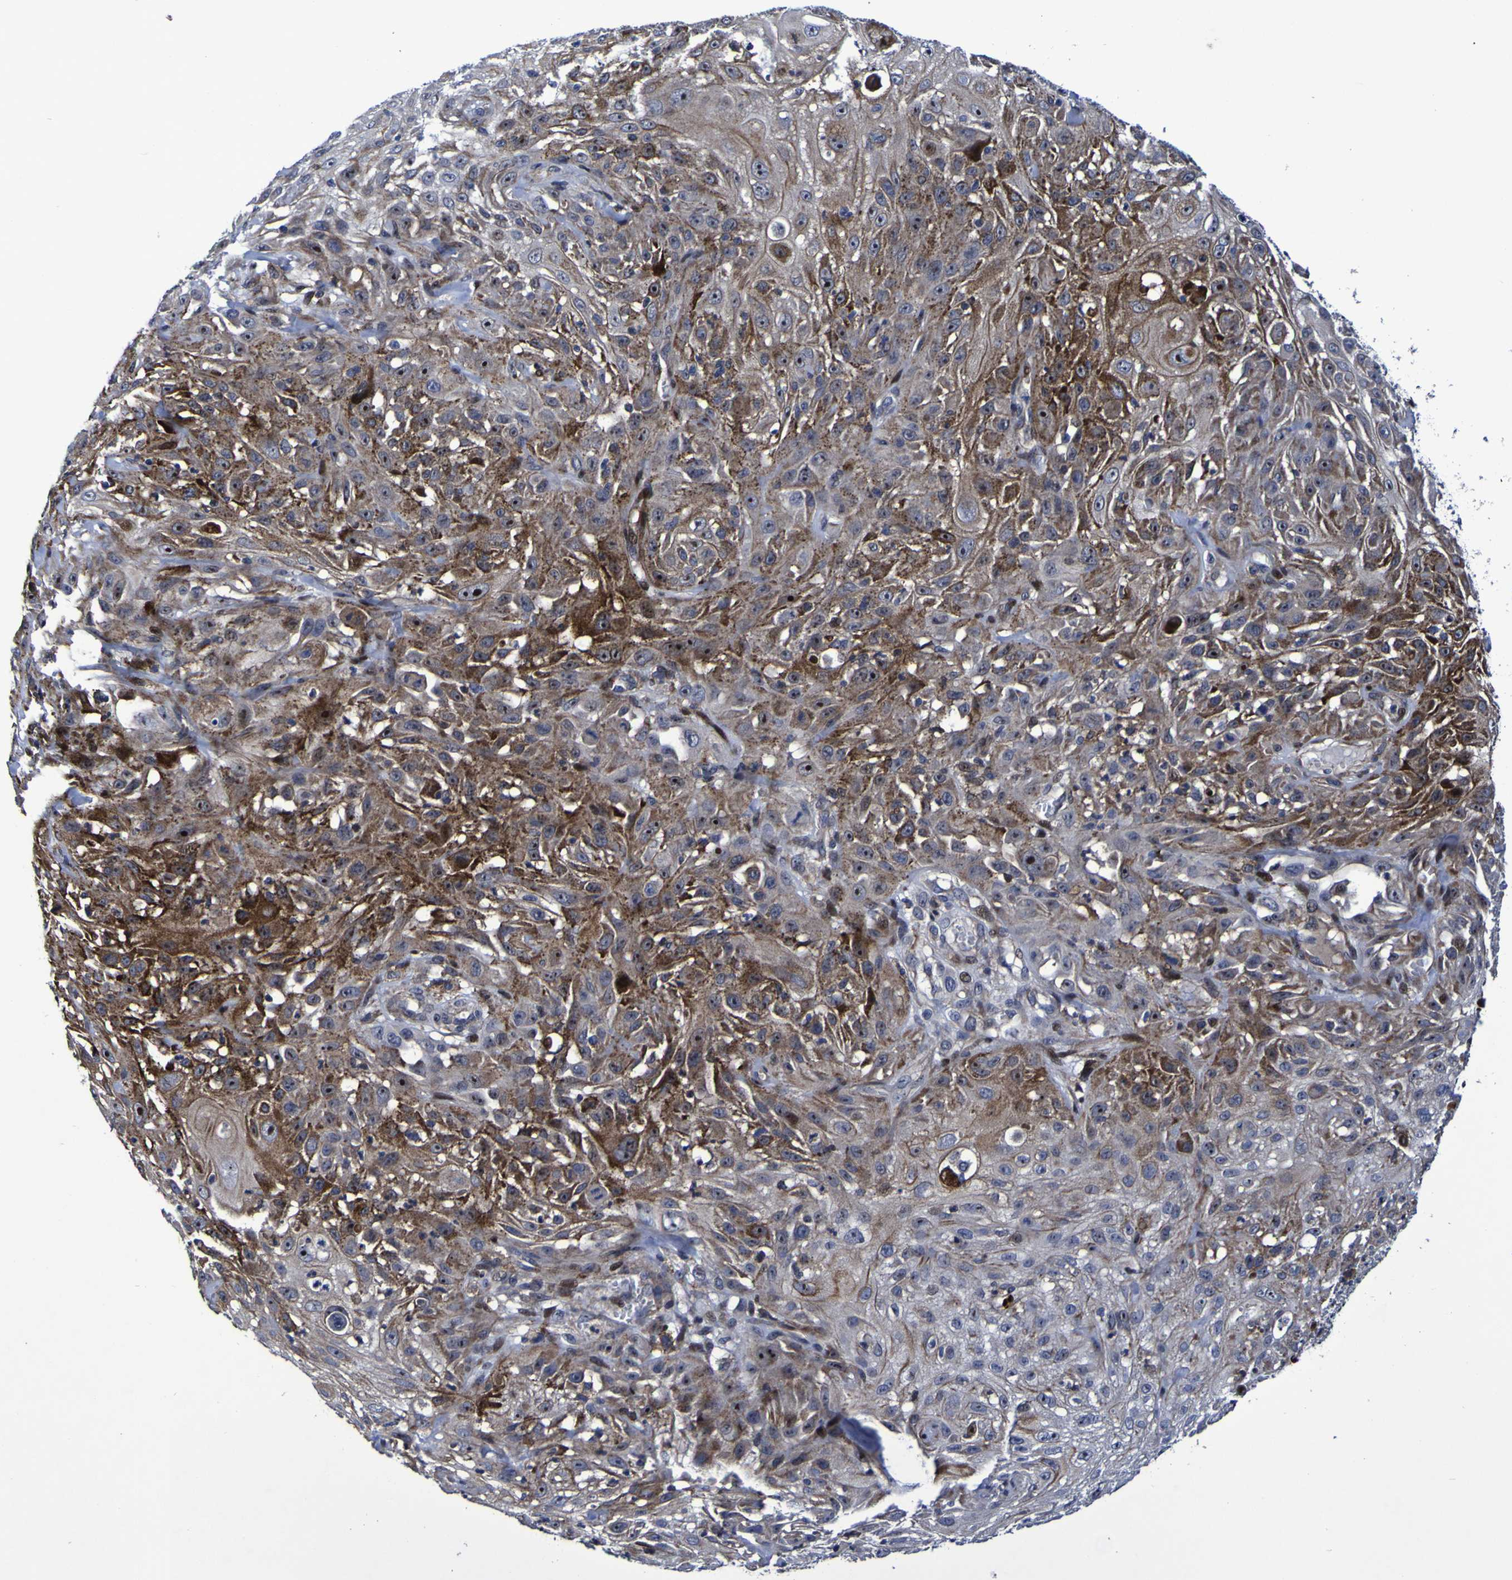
{"staining": {"intensity": "moderate", "quantity": ">75%", "location": "cytoplasmic/membranous,nuclear"}, "tissue": "skin cancer", "cell_type": "Tumor cells", "image_type": "cancer", "snomed": [{"axis": "morphology", "description": "Squamous cell carcinoma, NOS"}, {"axis": "topography", "description": "Skin"}], "caption": "Tumor cells display medium levels of moderate cytoplasmic/membranous and nuclear positivity in approximately >75% of cells in skin cancer.", "gene": "MGLL", "patient": {"sex": "male", "age": 75}}